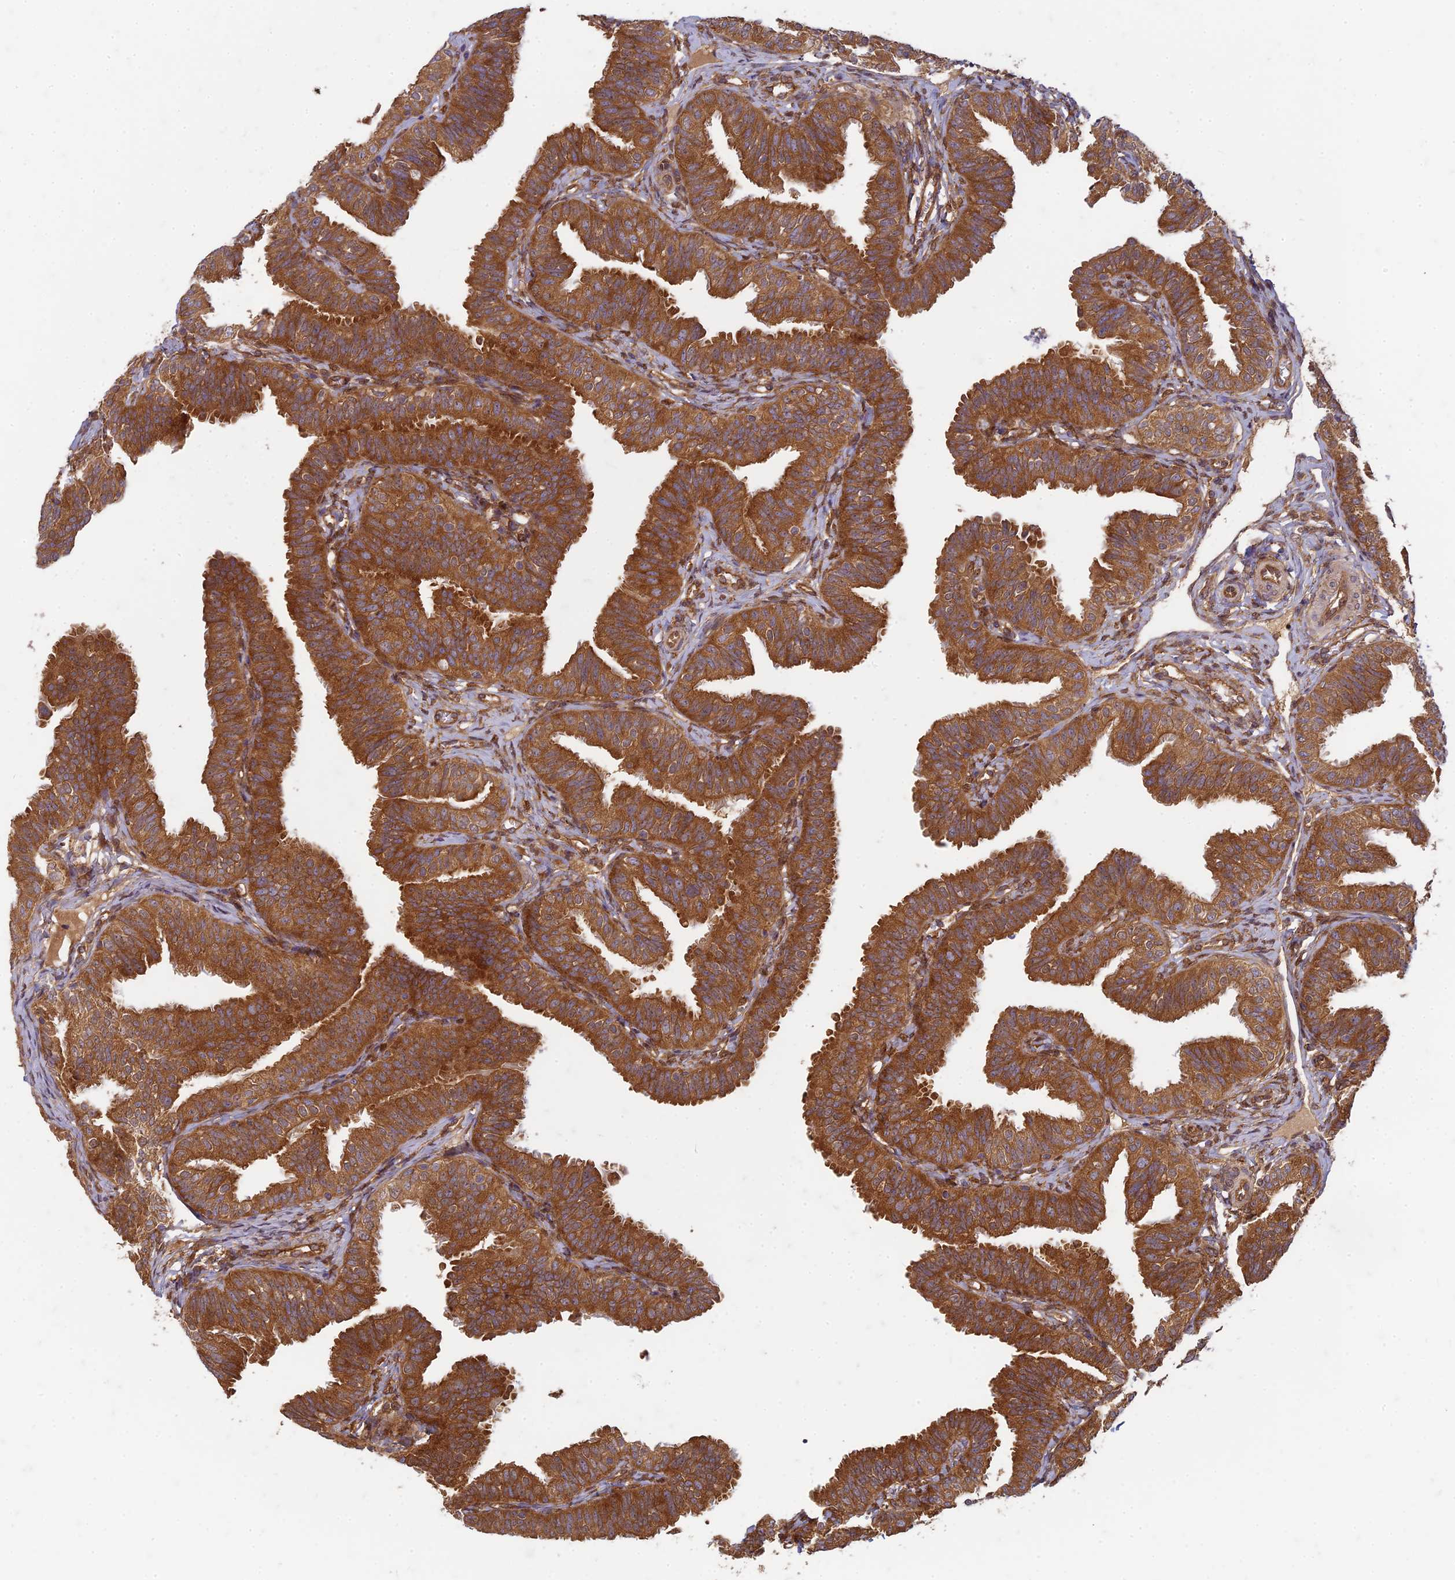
{"staining": {"intensity": "strong", "quantity": ">75%", "location": "cytoplasmic/membranous"}, "tissue": "fallopian tube", "cell_type": "Glandular cells", "image_type": "normal", "snomed": [{"axis": "morphology", "description": "Normal tissue, NOS"}, {"axis": "topography", "description": "Fallopian tube"}], "caption": "Immunohistochemistry photomicrograph of normal human fallopian tube stained for a protein (brown), which exhibits high levels of strong cytoplasmic/membranous expression in about >75% of glandular cells.", "gene": "TCF25", "patient": {"sex": "female", "age": 35}}